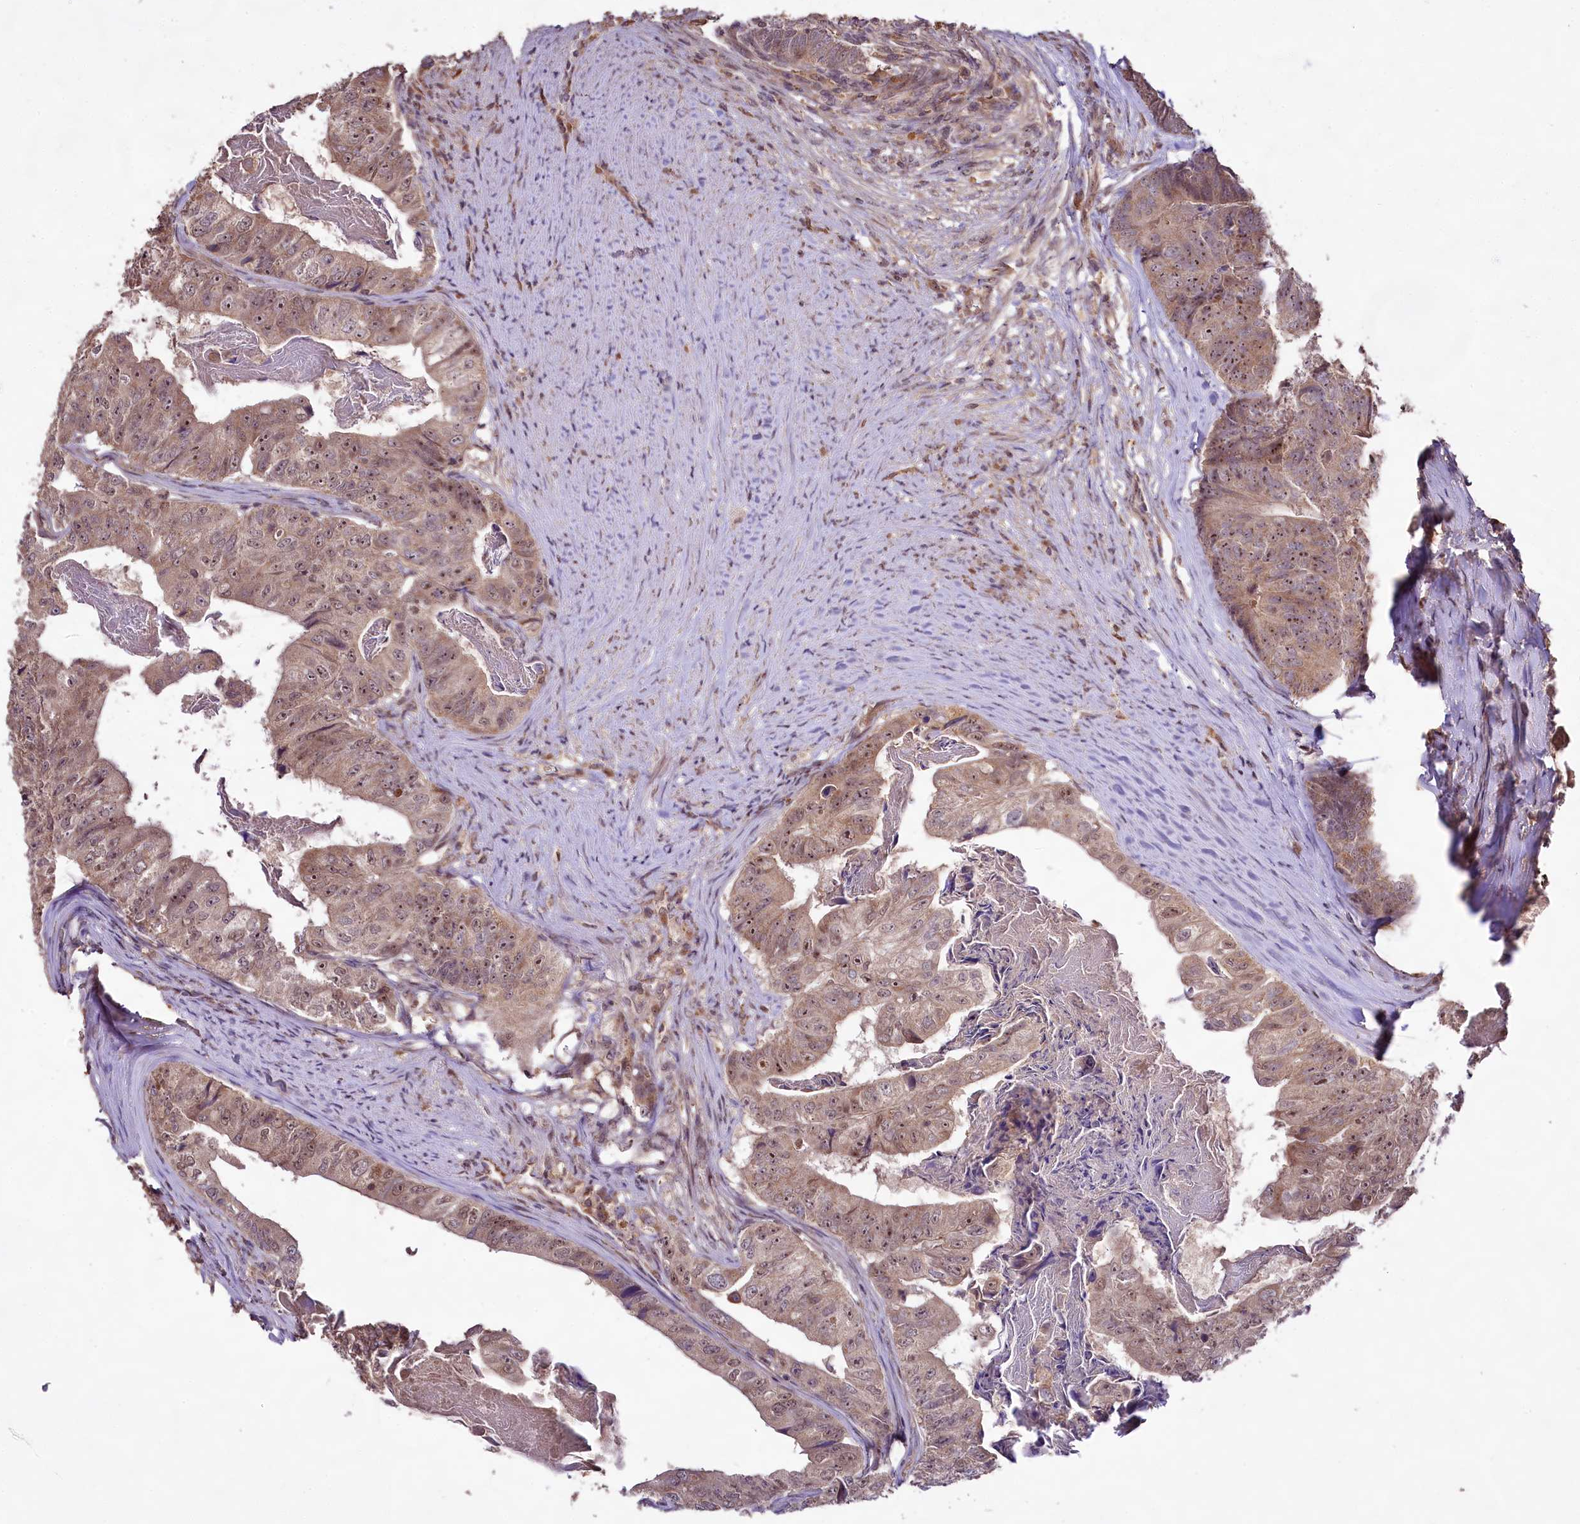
{"staining": {"intensity": "moderate", "quantity": ">75%", "location": "nuclear"}, "tissue": "colorectal cancer", "cell_type": "Tumor cells", "image_type": "cancer", "snomed": [{"axis": "morphology", "description": "Adenocarcinoma, NOS"}, {"axis": "topography", "description": "Colon"}], "caption": "Human colorectal cancer stained with a protein marker demonstrates moderate staining in tumor cells.", "gene": "RRP8", "patient": {"sex": "female", "age": 67}}